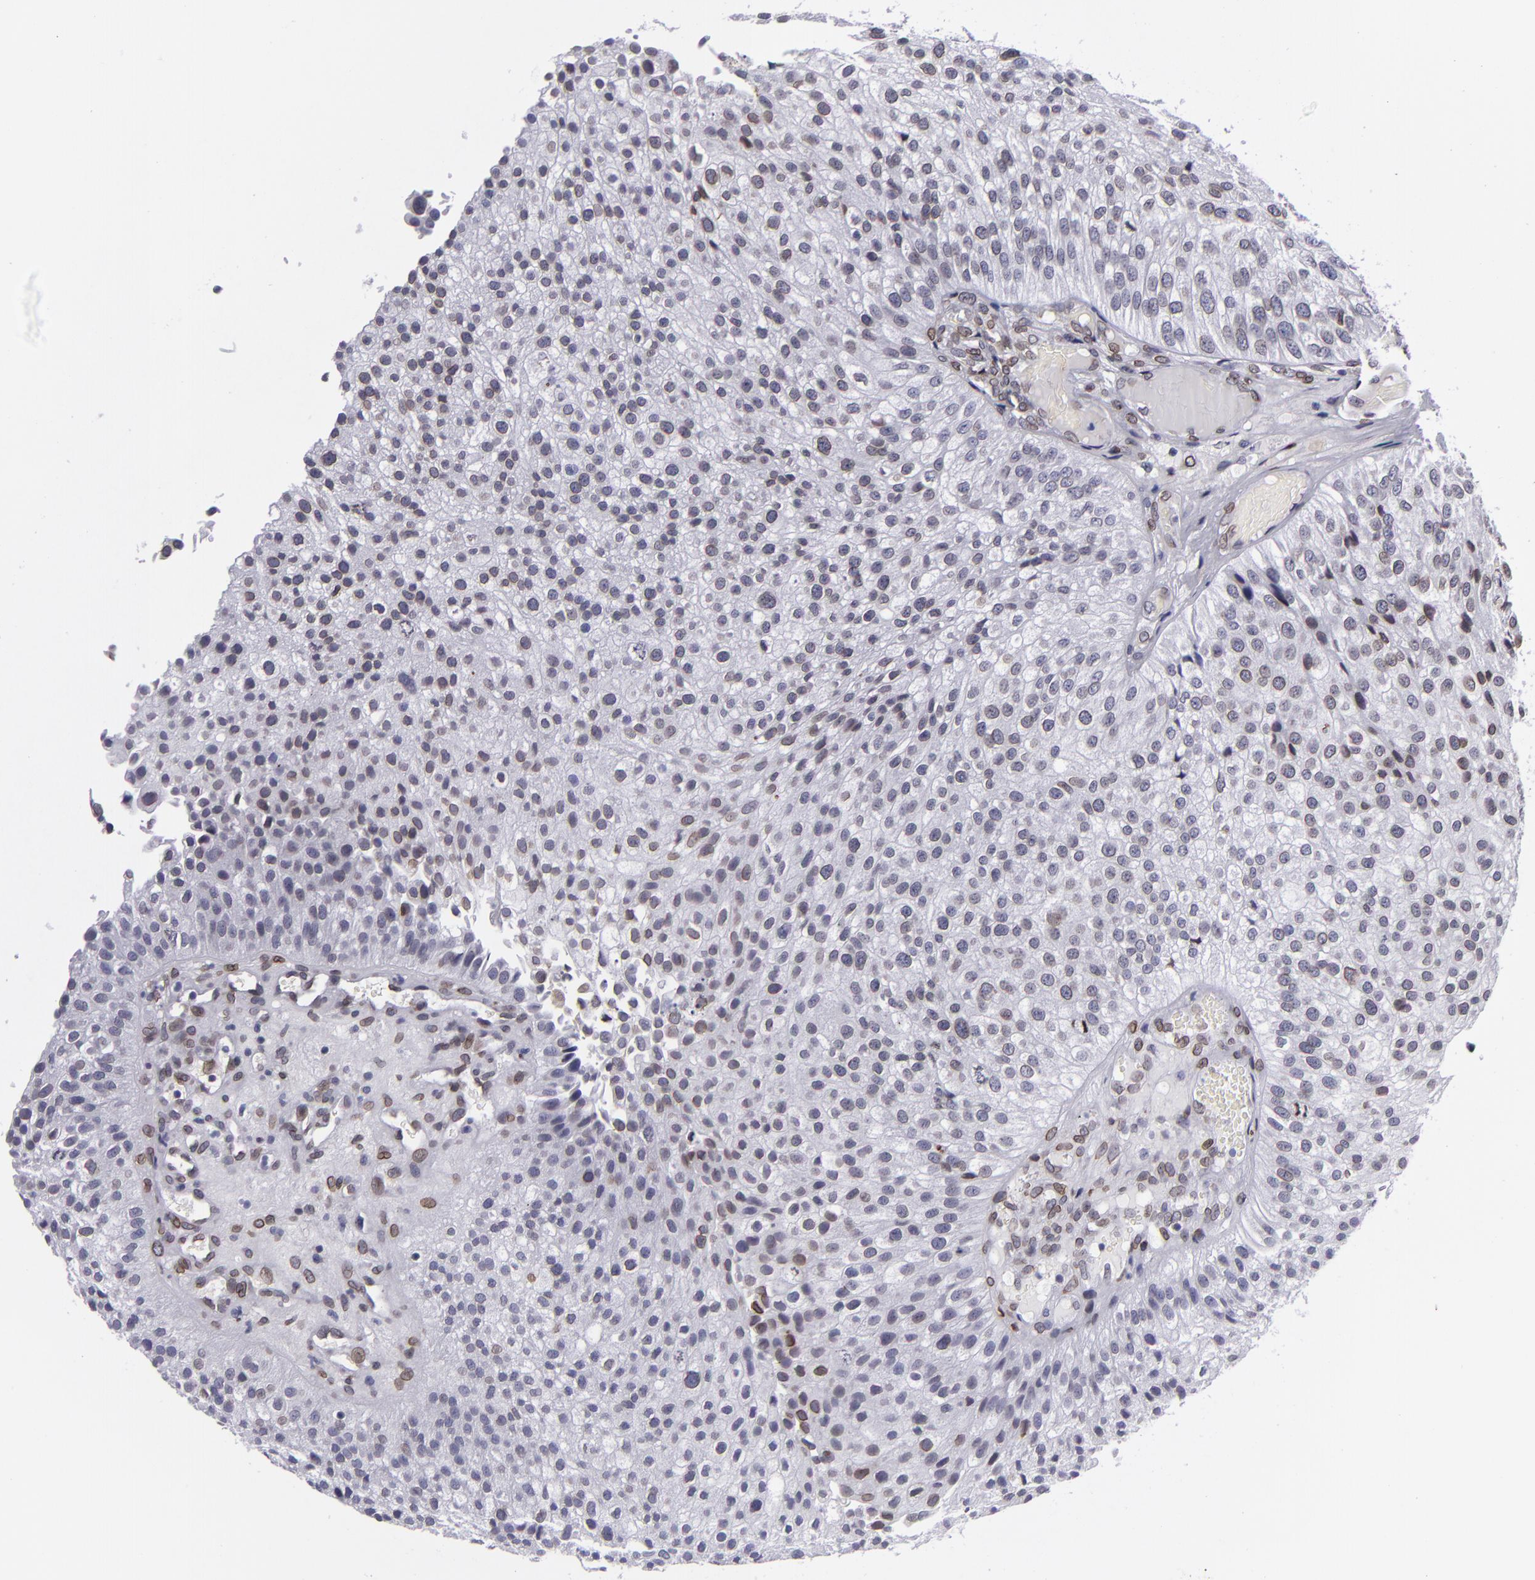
{"staining": {"intensity": "weak", "quantity": "<25%", "location": "nuclear"}, "tissue": "urothelial cancer", "cell_type": "Tumor cells", "image_type": "cancer", "snomed": [{"axis": "morphology", "description": "Urothelial carcinoma, Low grade"}, {"axis": "topography", "description": "Urinary bladder"}], "caption": "Immunohistochemistry (IHC) photomicrograph of human urothelial carcinoma (low-grade) stained for a protein (brown), which exhibits no staining in tumor cells.", "gene": "EMD", "patient": {"sex": "female", "age": 89}}